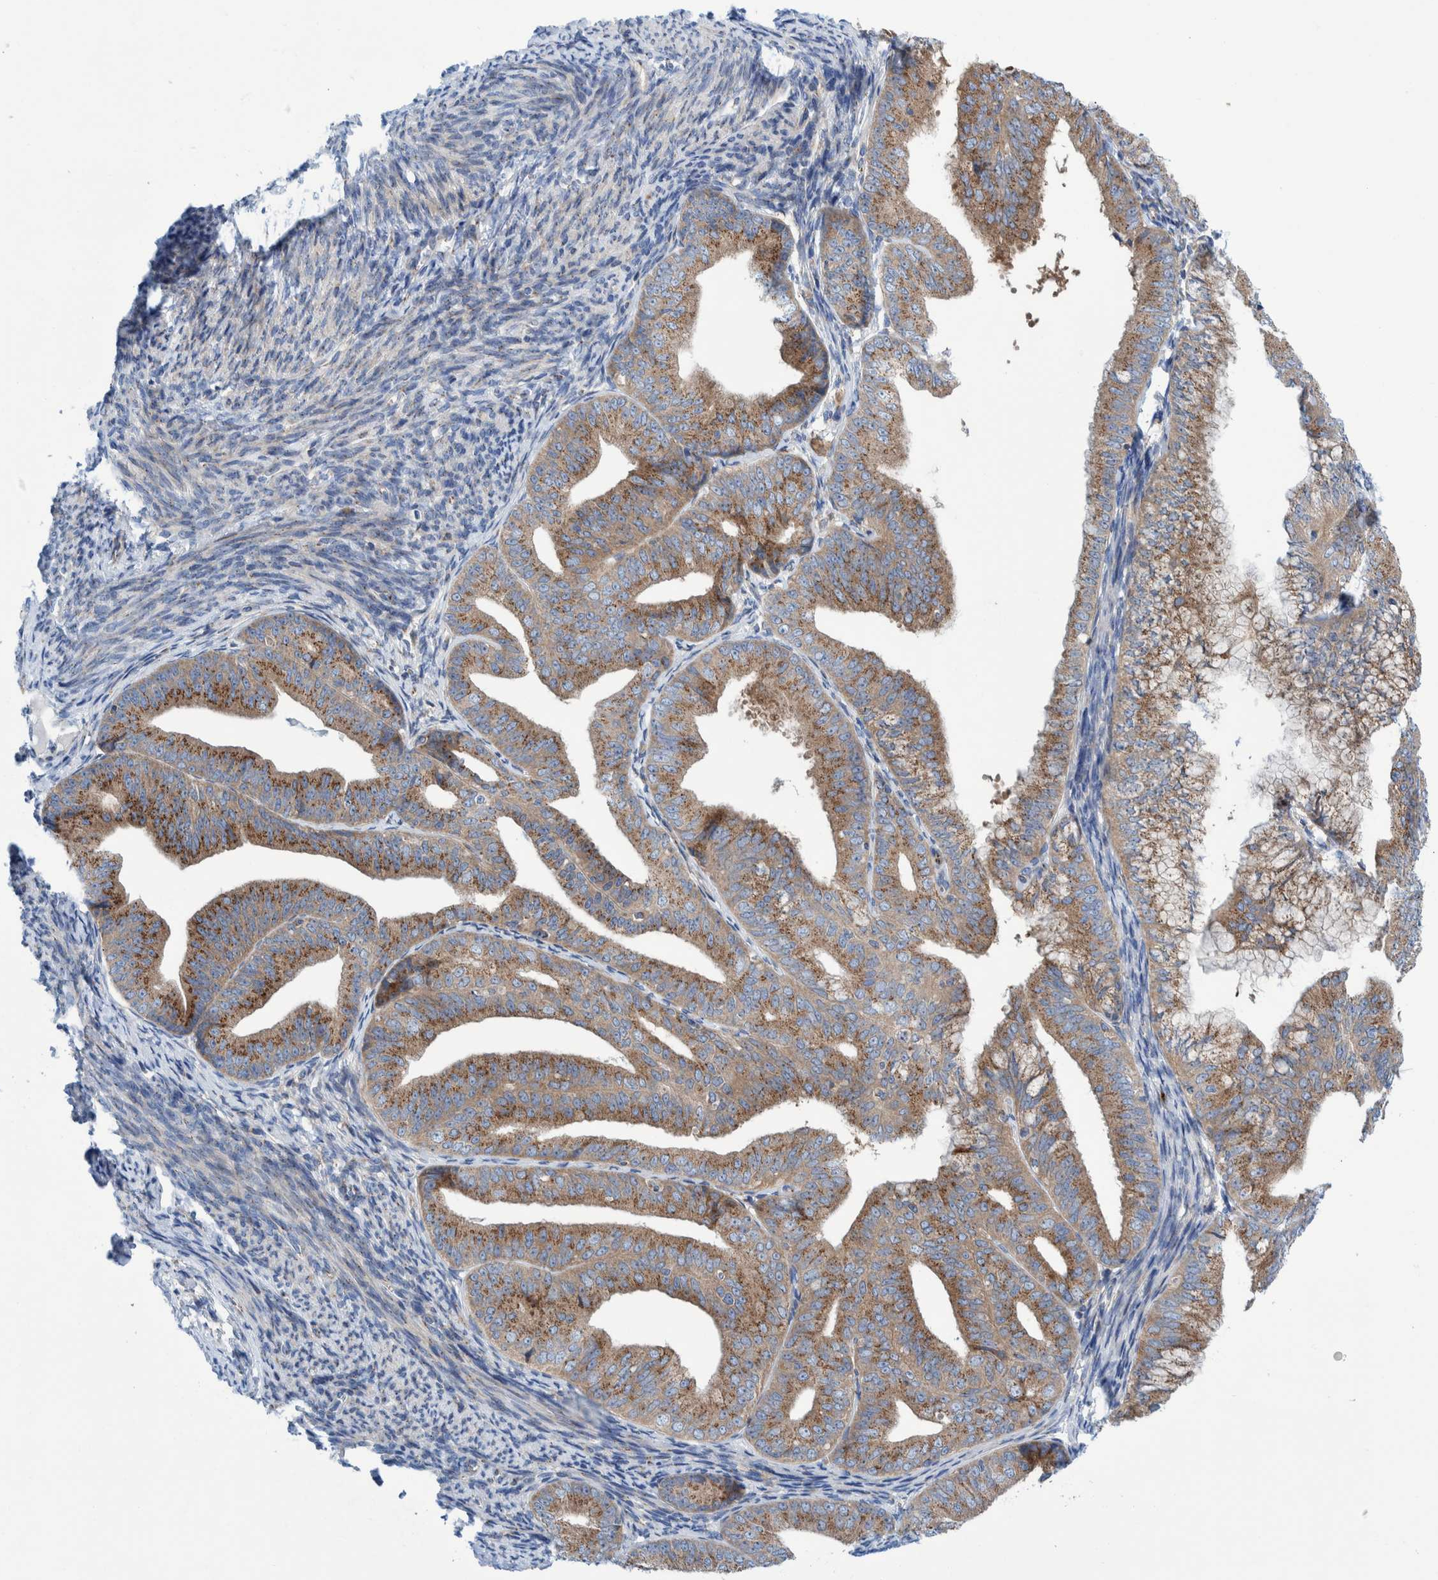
{"staining": {"intensity": "weak", "quantity": ">75%", "location": "cytoplasmic/membranous"}, "tissue": "endometrial cancer", "cell_type": "Tumor cells", "image_type": "cancer", "snomed": [{"axis": "morphology", "description": "Adenocarcinoma, NOS"}, {"axis": "topography", "description": "Endometrium"}], "caption": "Endometrial cancer (adenocarcinoma) stained for a protein shows weak cytoplasmic/membranous positivity in tumor cells. (DAB (3,3'-diaminobenzidine) = brown stain, brightfield microscopy at high magnification).", "gene": "TRIM58", "patient": {"sex": "female", "age": 63}}